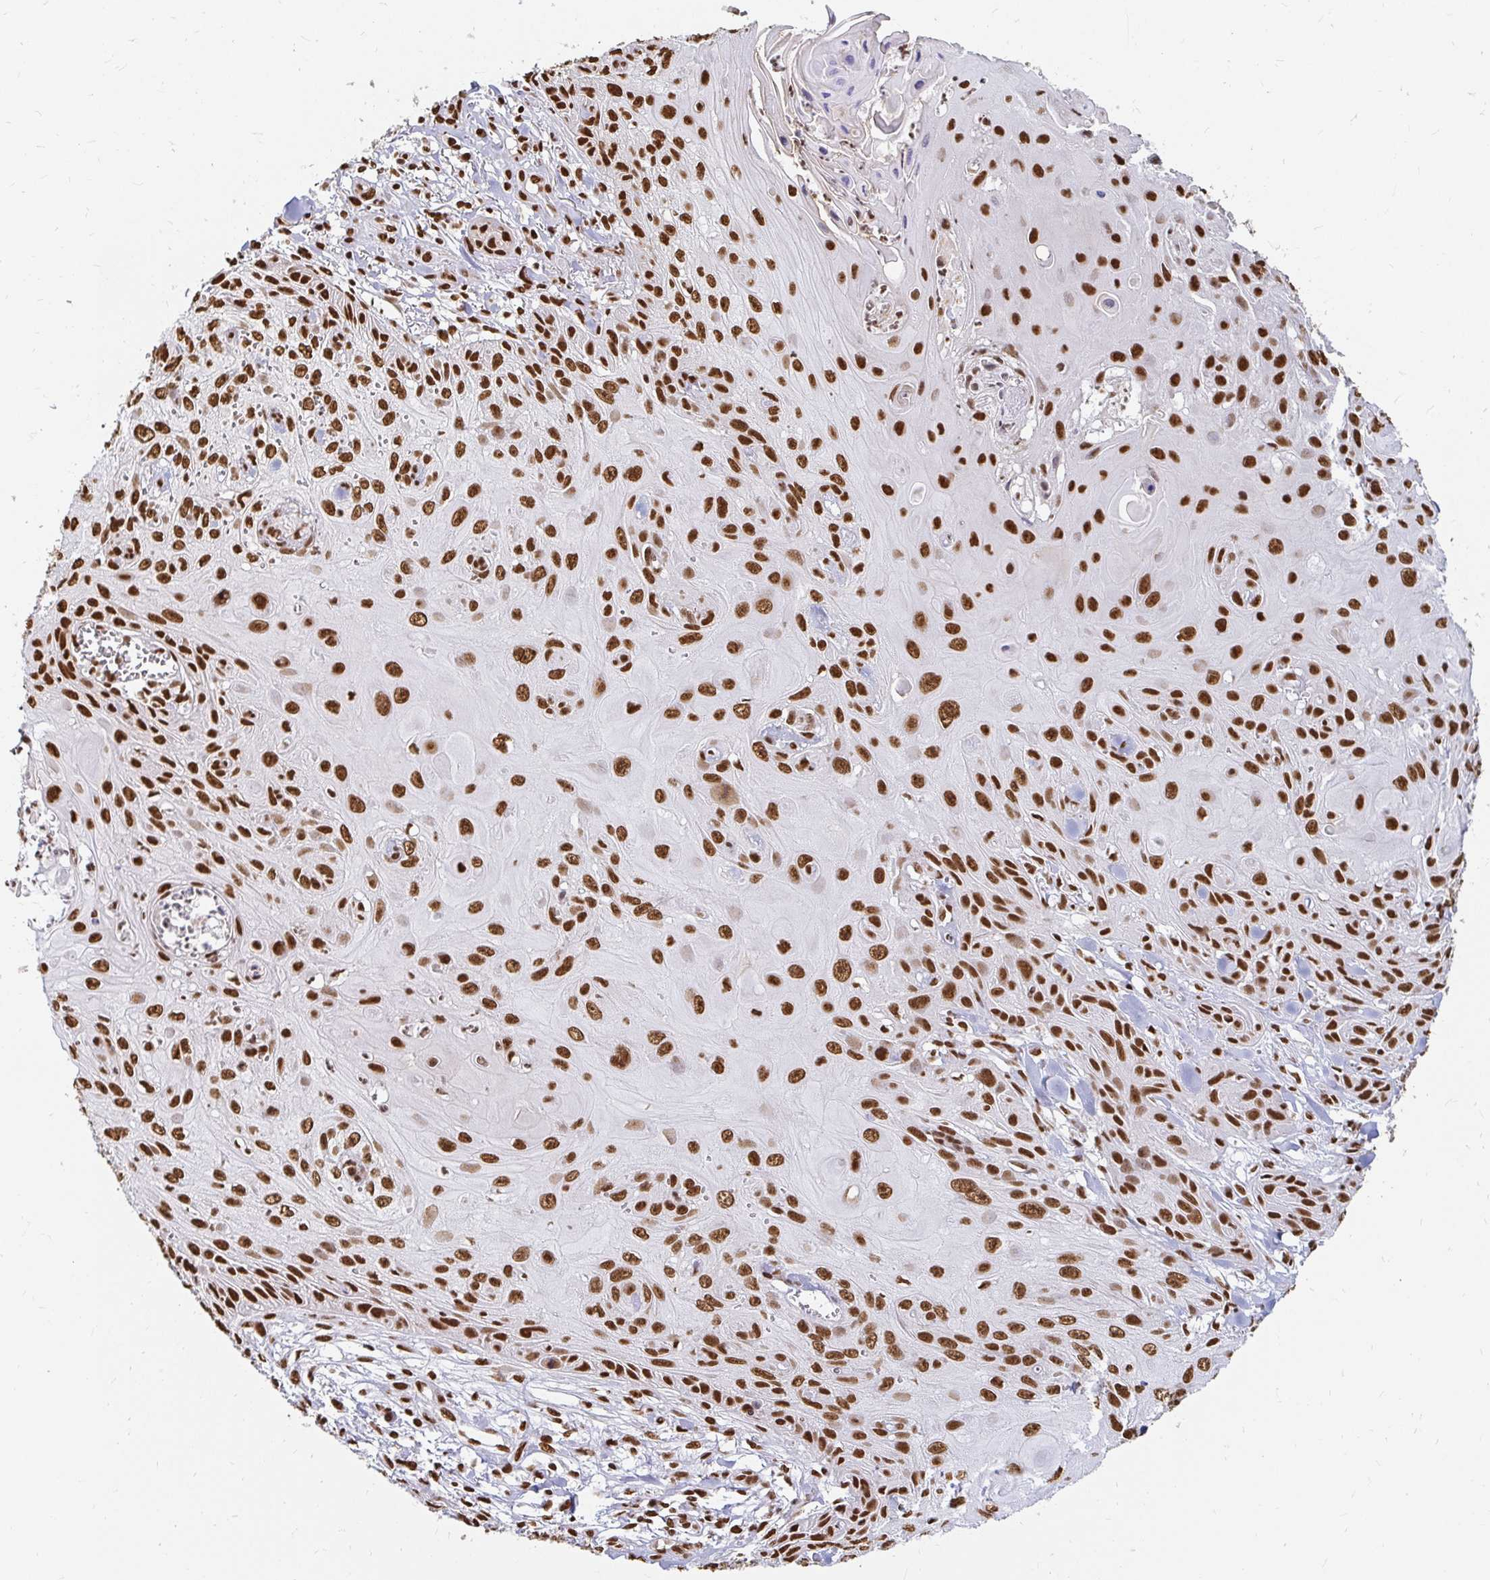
{"staining": {"intensity": "strong", "quantity": ">75%", "location": "nuclear"}, "tissue": "skin cancer", "cell_type": "Tumor cells", "image_type": "cancer", "snomed": [{"axis": "morphology", "description": "Squamous cell carcinoma, NOS"}, {"axis": "topography", "description": "Skin"}, {"axis": "topography", "description": "Vulva"}], "caption": "Immunohistochemical staining of human skin cancer (squamous cell carcinoma) shows high levels of strong nuclear protein staining in about >75% of tumor cells. (brown staining indicates protein expression, while blue staining denotes nuclei).", "gene": "HNRNPU", "patient": {"sex": "female", "age": 83}}